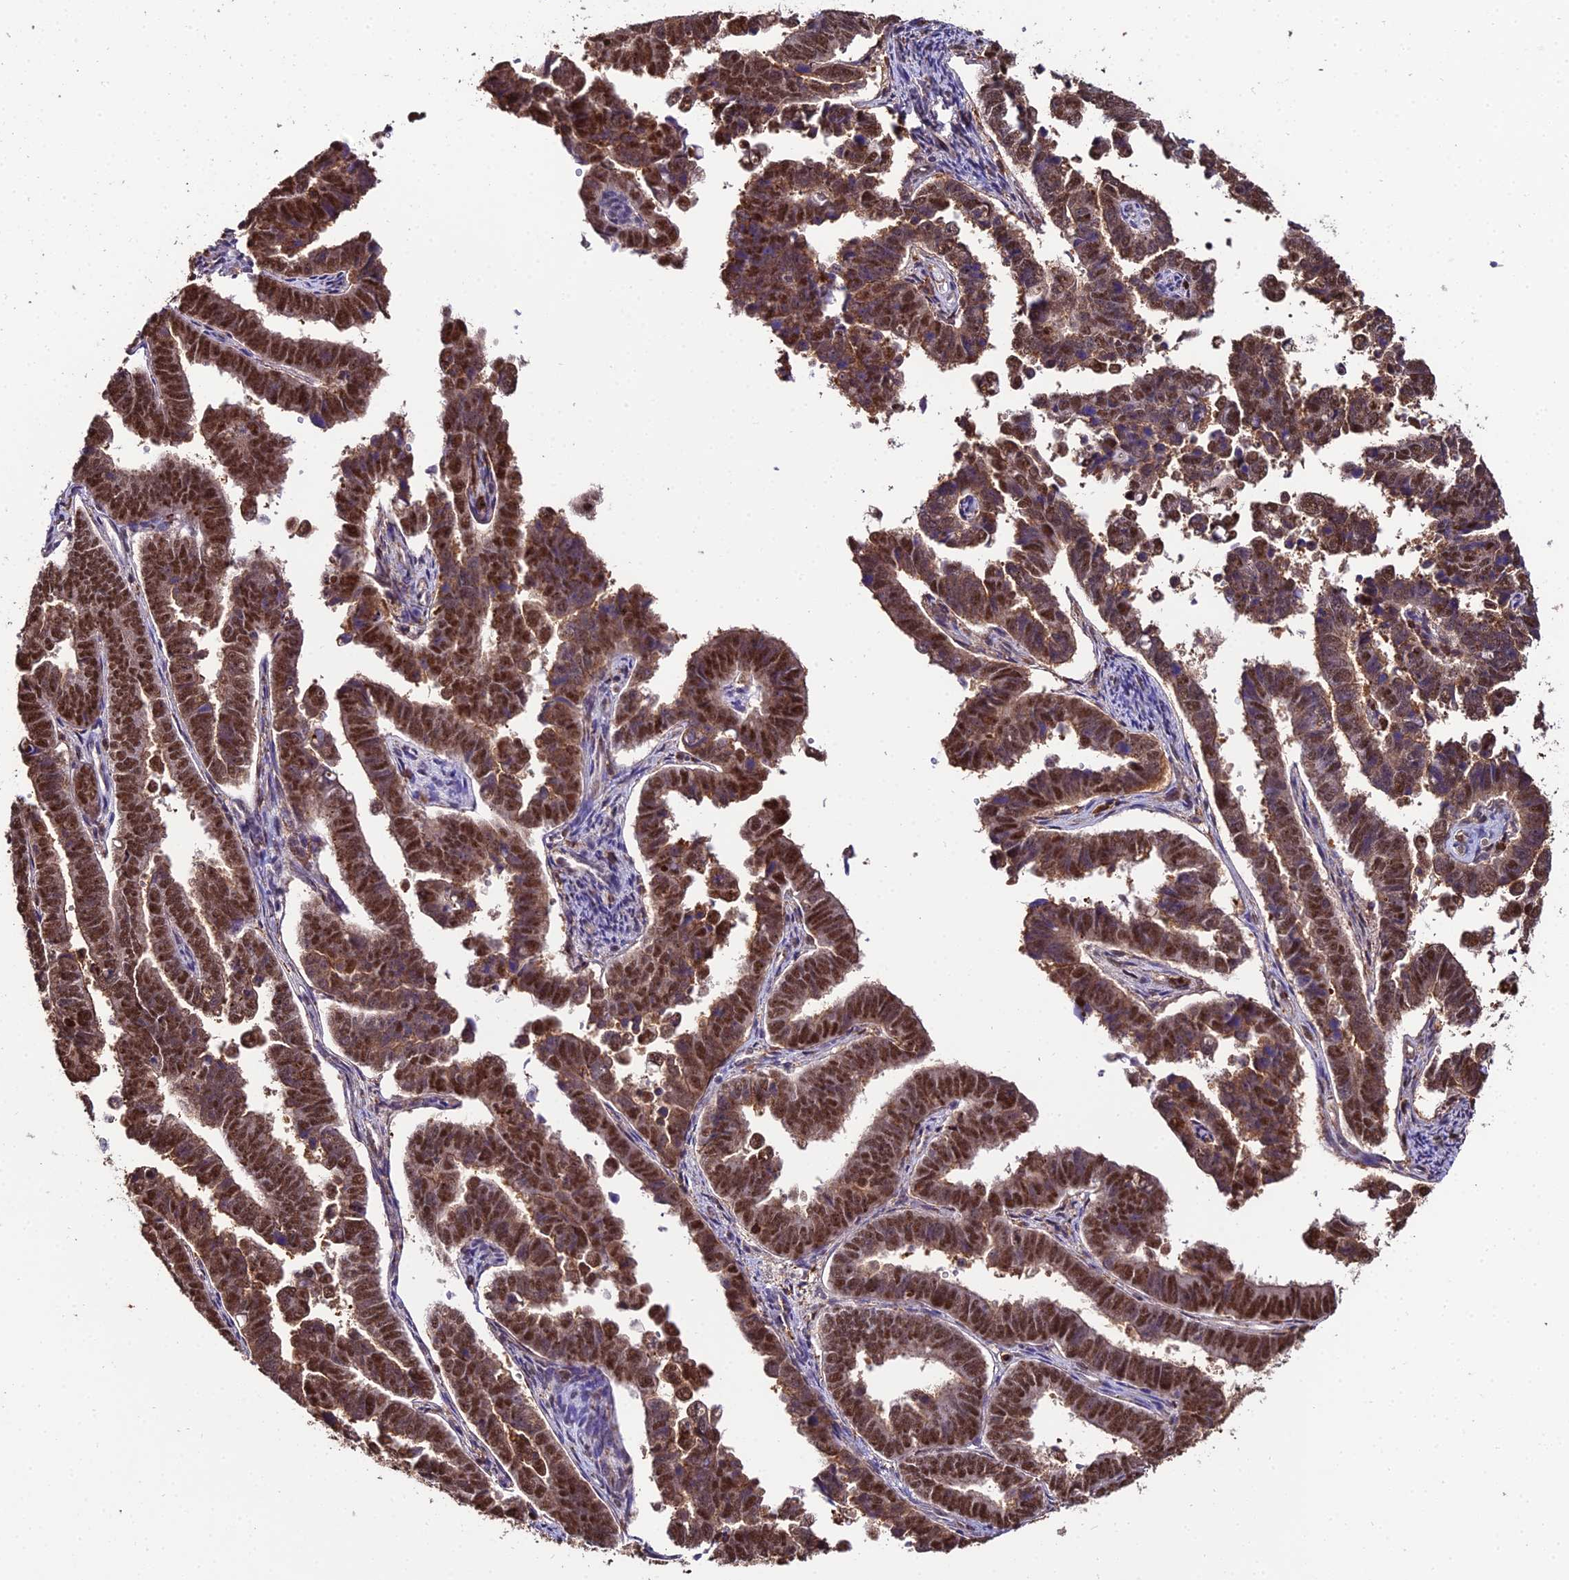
{"staining": {"intensity": "moderate", "quantity": ">75%", "location": "nuclear"}, "tissue": "endometrial cancer", "cell_type": "Tumor cells", "image_type": "cancer", "snomed": [{"axis": "morphology", "description": "Adenocarcinoma, NOS"}, {"axis": "topography", "description": "Endometrium"}], "caption": "Tumor cells show medium levels of moderate nuclear expression in about >75% of cells in endometrial cancer.", "gene": "PPP4C", "patient": {"sex": "female", "age": 75}}